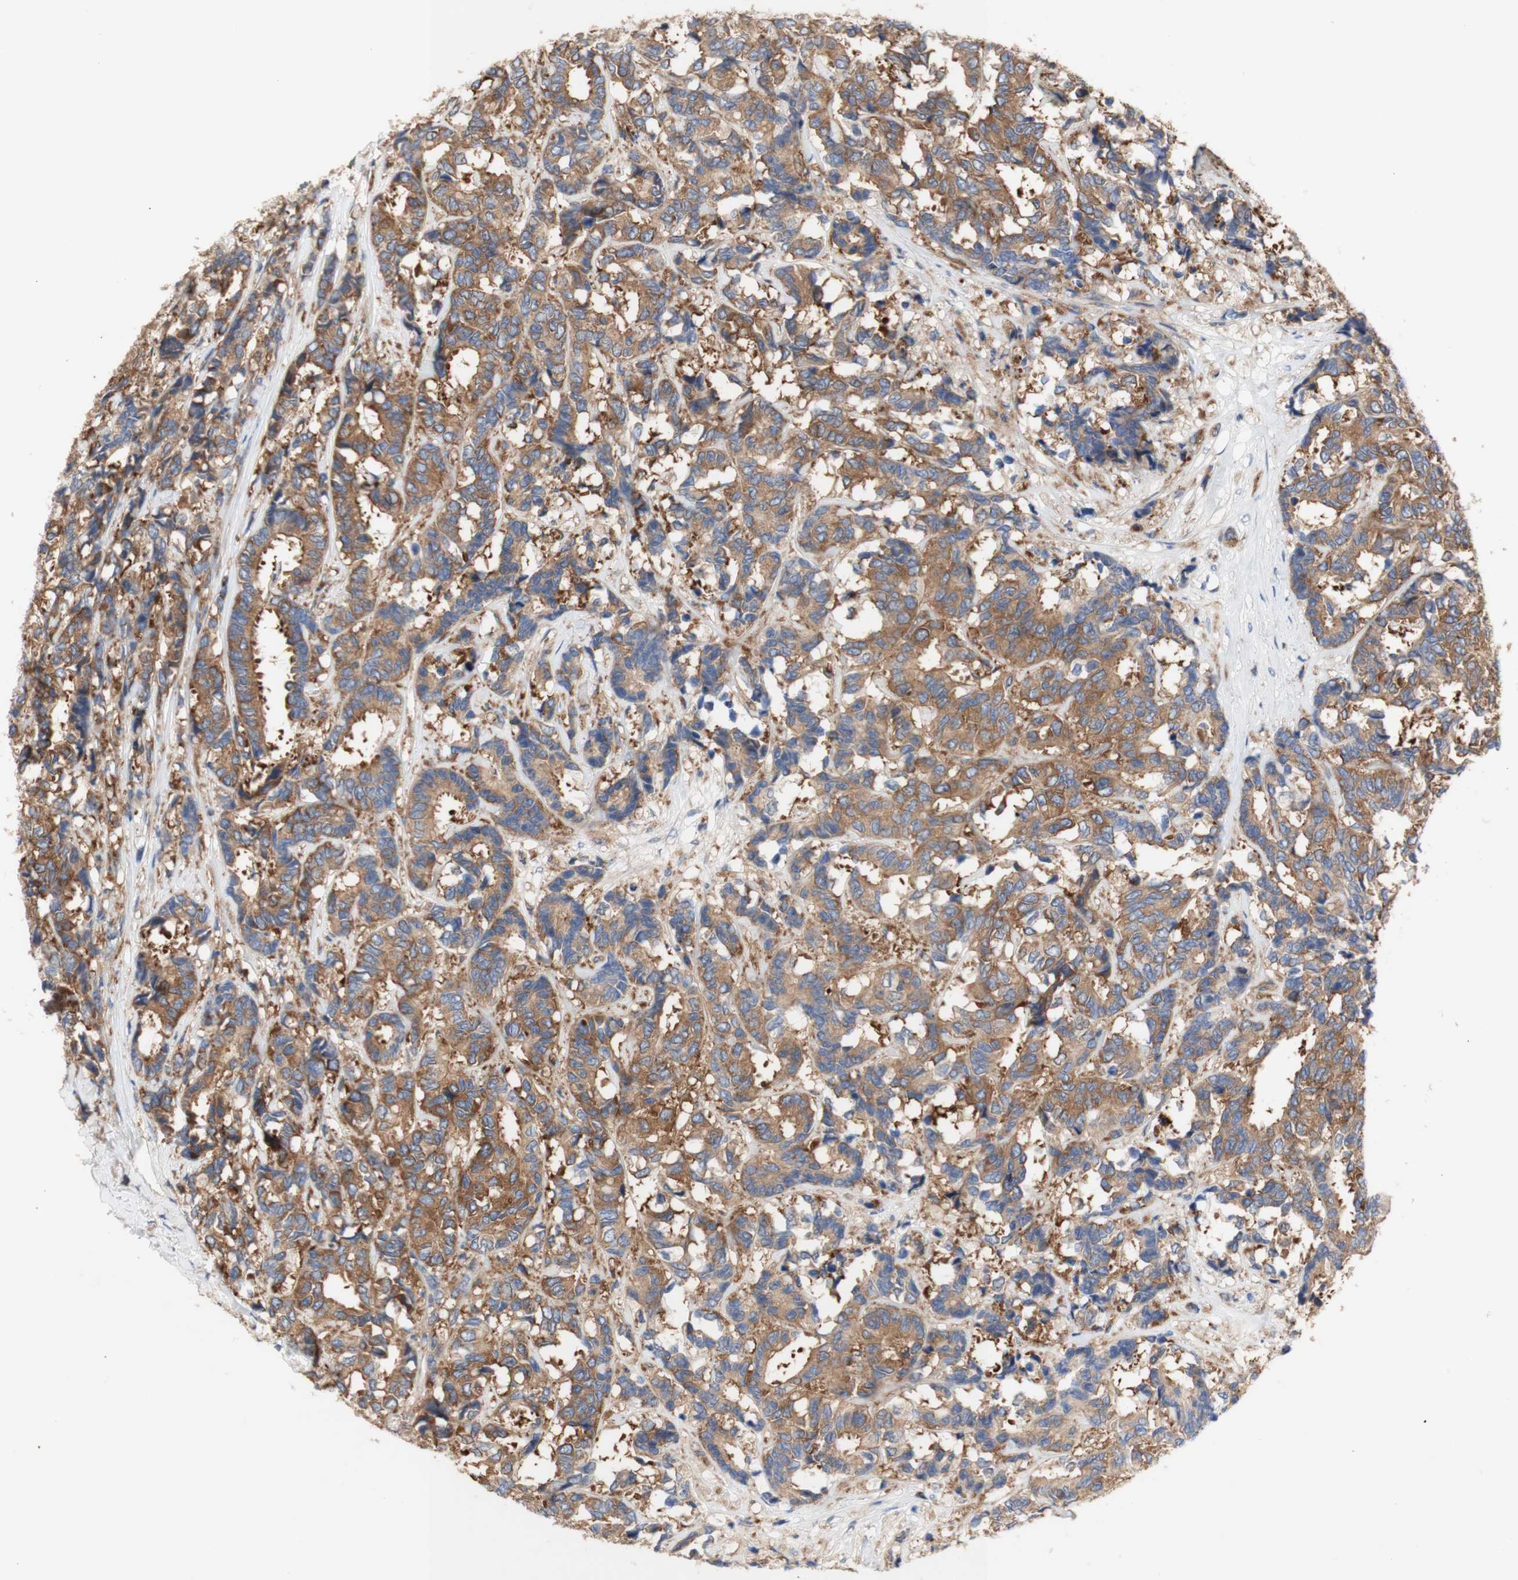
{"staining": {"intensity": "moderate", "quantity": ">75%", "location": "cytoplasmic/membranous"}, "tissue": "breast cancer", "cell_type": "Tumor cells", "image_type": "cancer", "snomed": [{"axis": "morphology", "description": "Duct carcinoma"}, {"axis": "topography", "description": "Breast"}], "caption": "A brown stain highlights moderate cytoplasmic/membranous positivity of a protein in breast cancer tumor cells.", "gene": "IKBKG", "patient": {"sex": "female", "age": 87}}